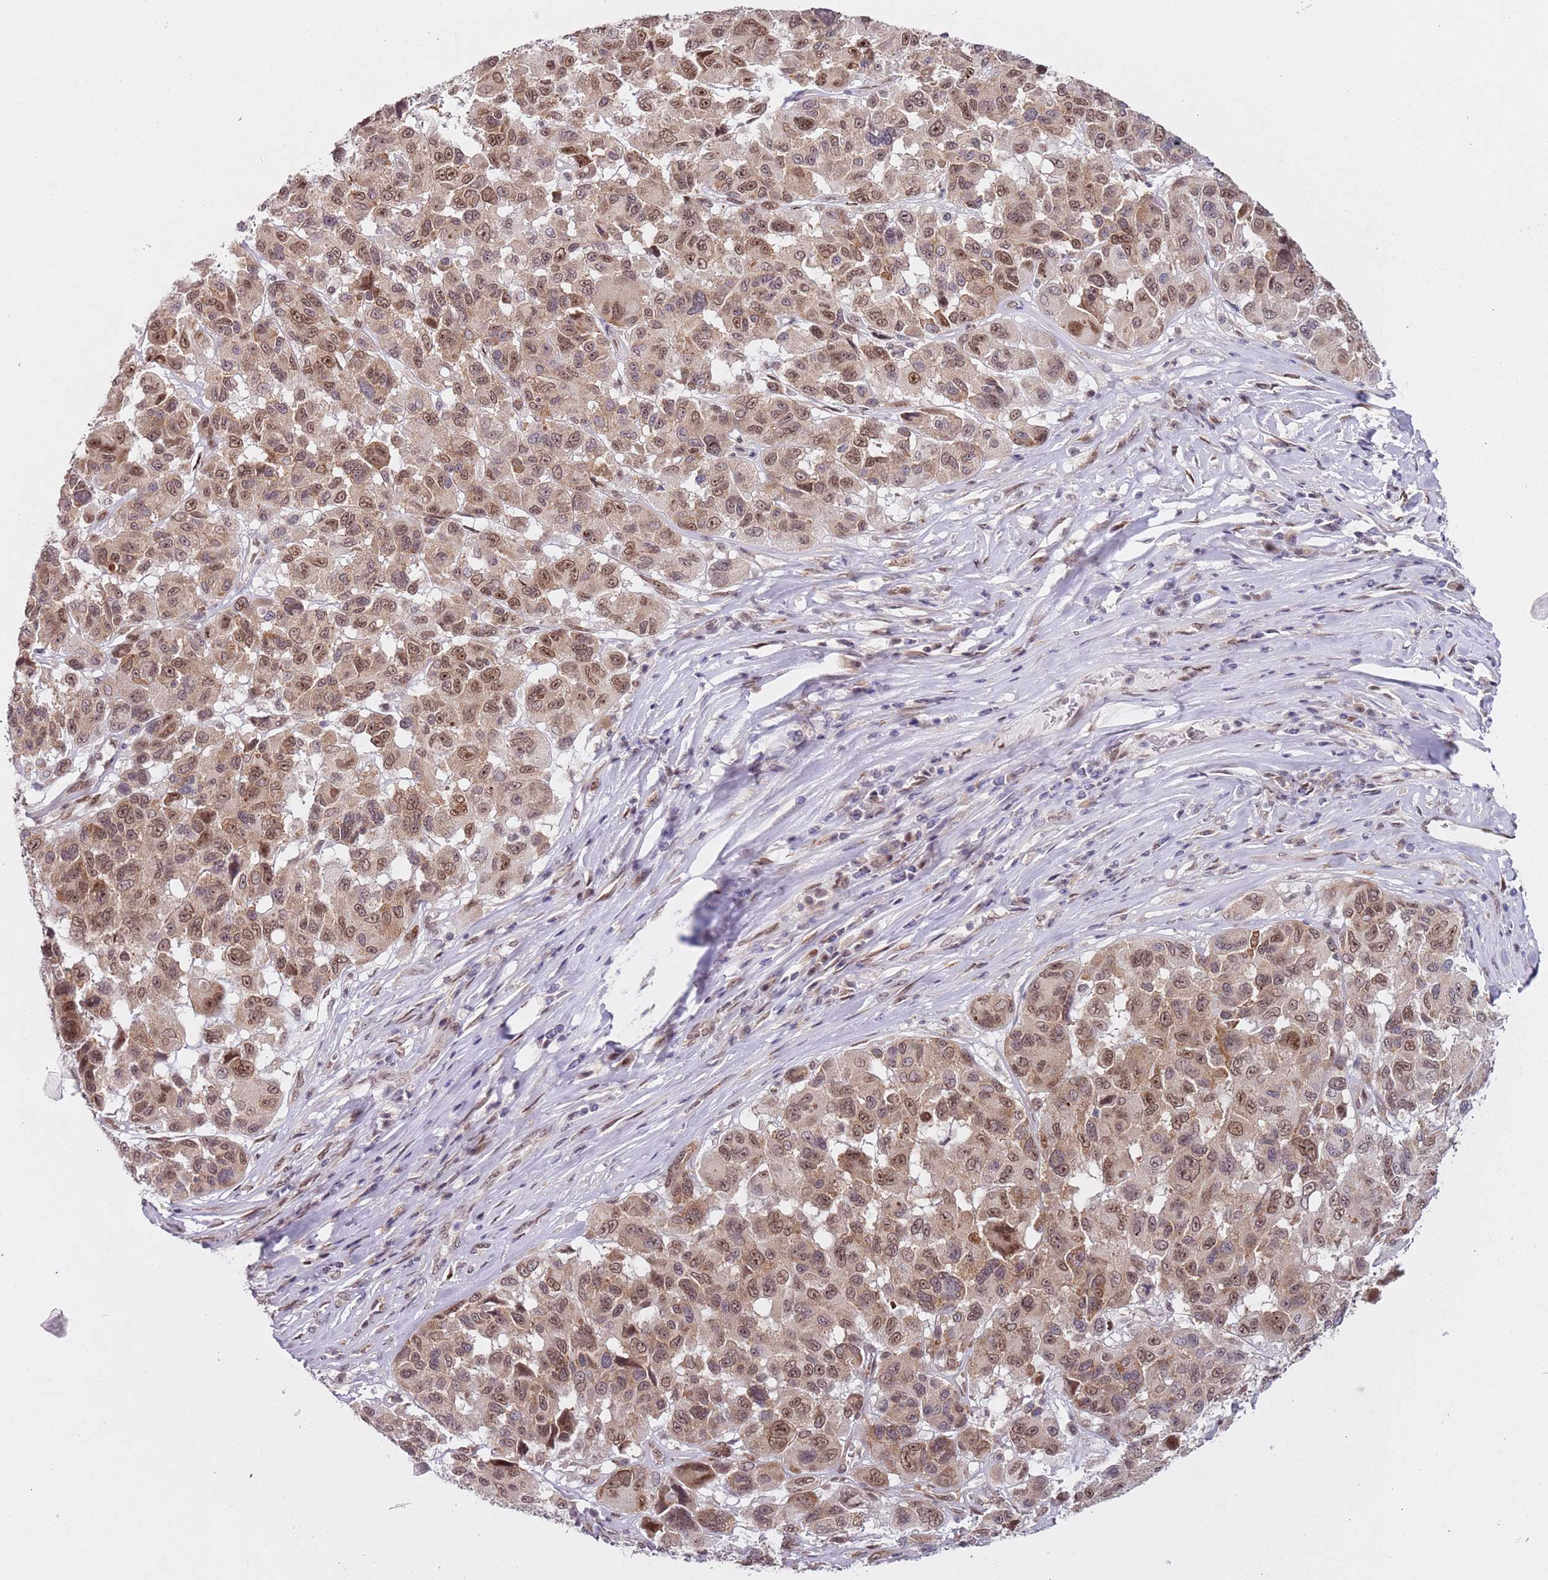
{"staining": {"intensity": "moderate", "quantity": ">75%", "location": "cytoplasmic/membranous,nuclear"}, "tissue": "melanoma", "cell_type": "Tumor cells", "image_type": "cancer", "snomed": [{"axis": "morphology", "description": "Malignant melanoma, NOS"}, {"axis": "topography", "description": "Skin"}], "caption": "Immunohistochemical staining of human melanoma shows medium levels of moderate cytoplasmic/membranous and nuclear protein staining in approximately >75% of tumor cells. The protein of interest is stained brown, and the nuclei are stained in blue (DAB (3,3'-diaminobenzidine) IHC with brightfield microscopy, high magnification).", "gene": "SLC25A32", "patient": {"sex": "female", "age": 66}}